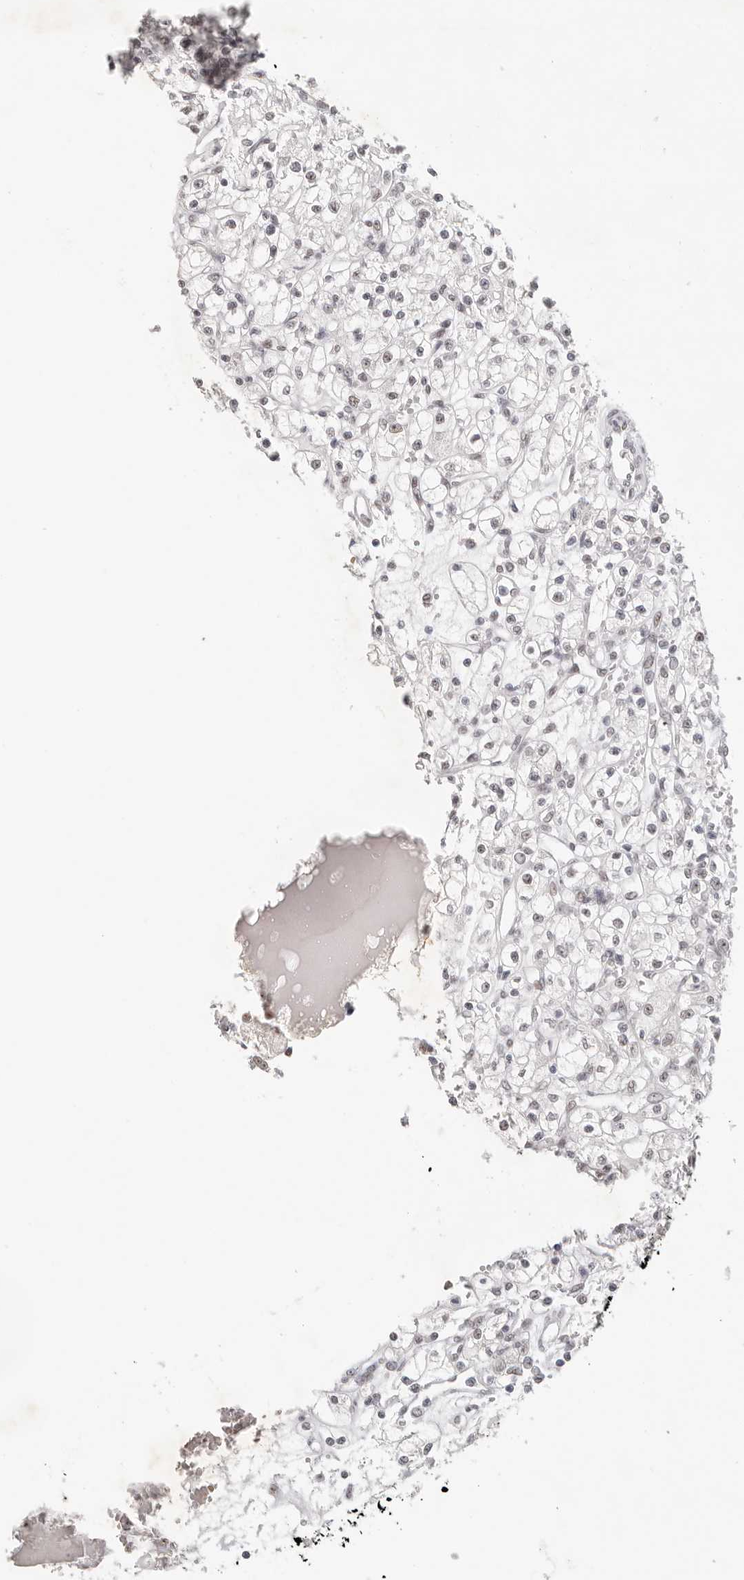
{"staining": {"intensity": "negative", "quantity": "none", "location": "none"}, "tissue": "renal cancer", "cell_type": "Tumor cells", "image_type": "cancer", "snomed": [{"axis": "morphology", "description": "Adenocarcinoma, NOS"}, {"axis": "topography", "description": "Kidney"}], "caption": "Immunohistochemistry of human renal cancer demonstrates no positivity in tumor cells.", "gene": "LARP7", "patient": {"sex": "female", "age": 59}}